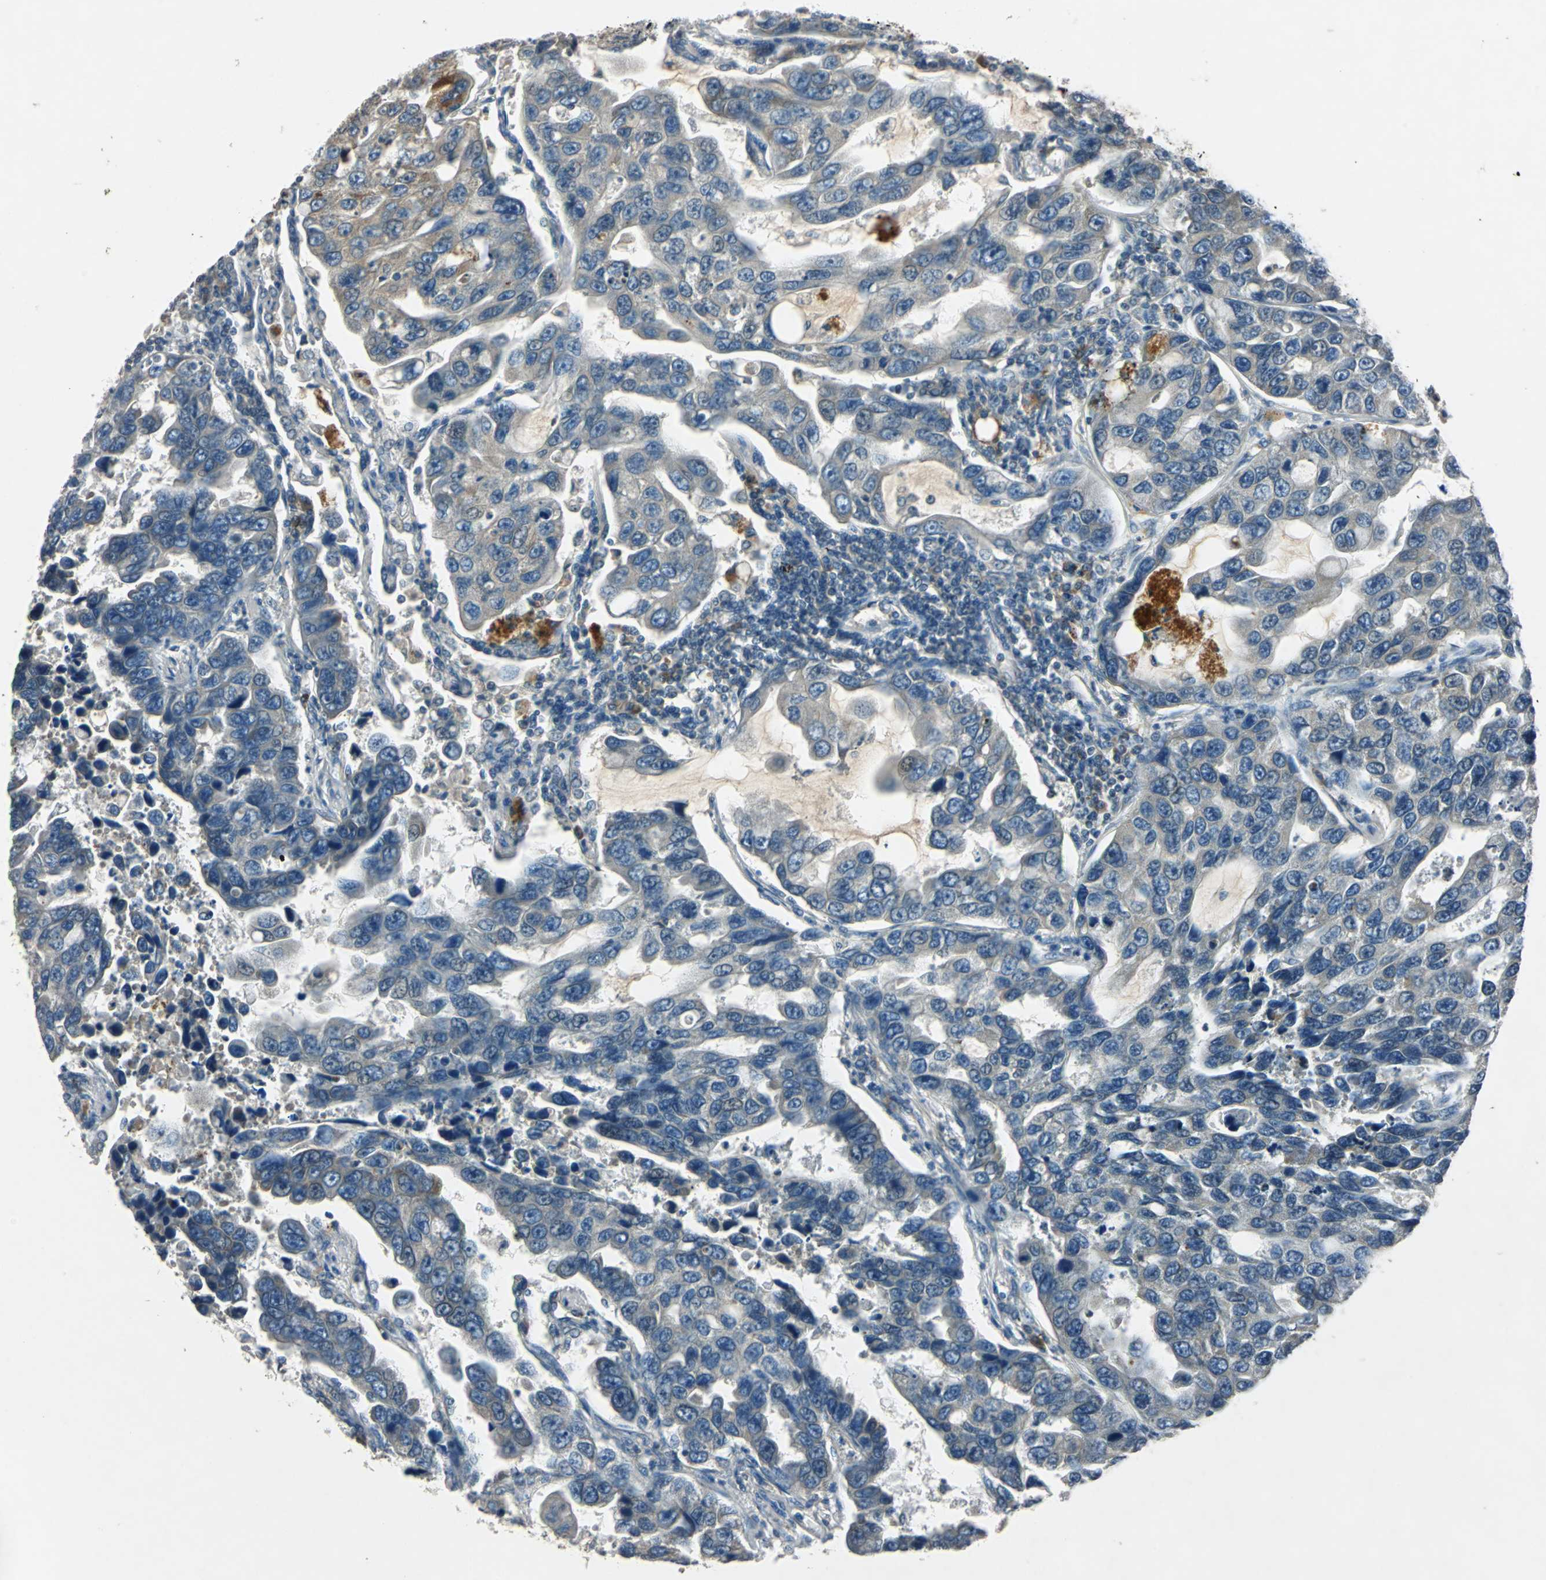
{"staining": {"intensity": "negative", "quantity": "none", "location": "none"}, "tissue": "lung cancer", "cell_type": "Tumor cells", "image_type": "cancer", "snomed": [{"axis": "morphology", "description": "Adenocarcinoma, NOS"}, {"axis": "topography", "description": "Lung"}], "caption": "Immunohistochemical staining of human lung adenocarcinoma demonstrates no significant staining in tumor cells. Nuclei are stained in blue.", "gene": "SLC2A13", "patient": {"sex": "male", "age": 64}}